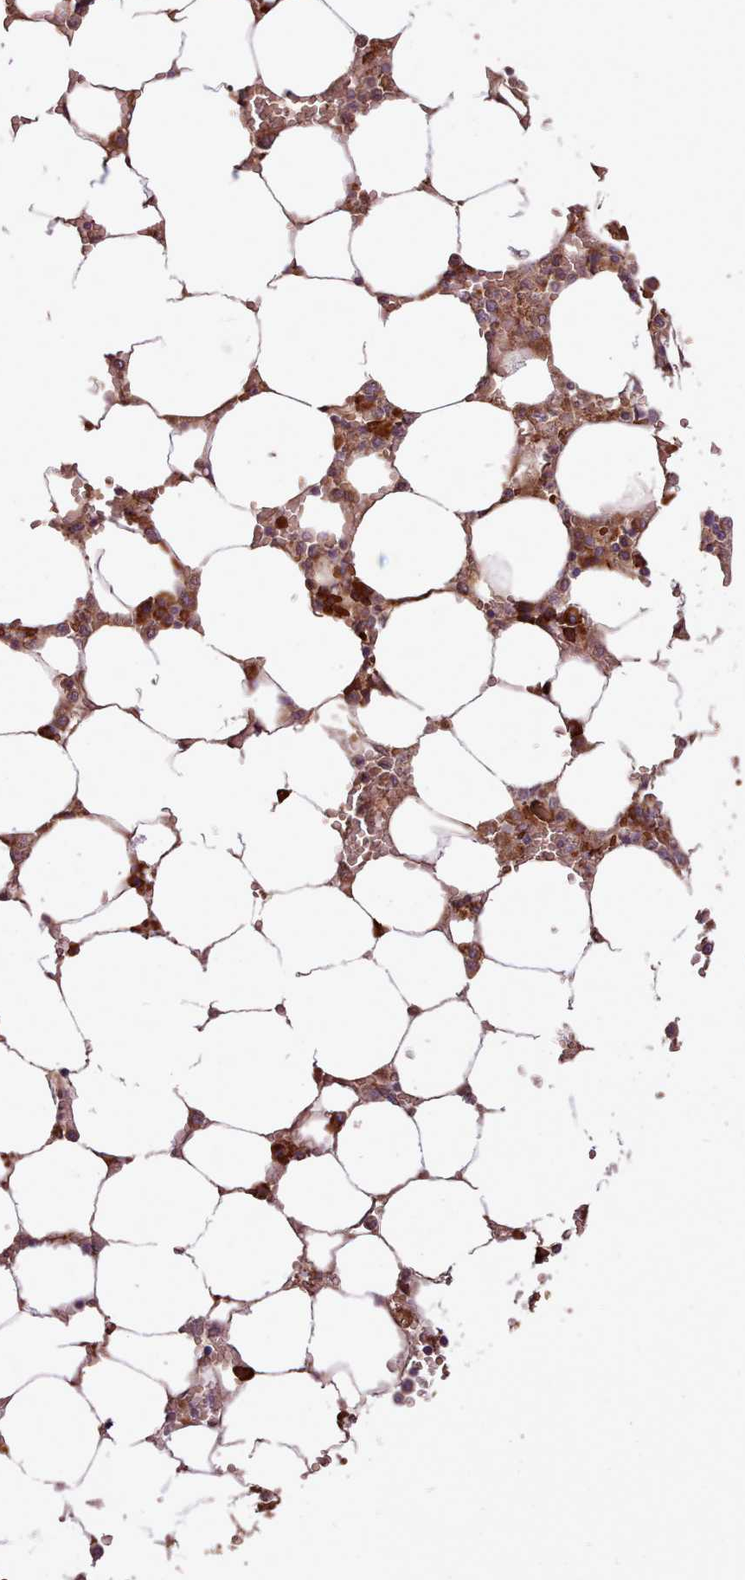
{"staining": {"intensity": "strong", "quantity": "25%-75%", "location": "cytoplasmic/membranous"}, "tissue": "bone marrow", "cell_type": "Hematopoietic cells", "image_type": "normal", "snomed": [{"axis": "morphology", "description": "Normal tissue, NOS"}, {"axis": "topography", "description": "Bone marrow"}], "caption": "Immunohistochemistry image of unremarkable bone marrow: human bone marrow stained using immunohistochemistry reveals high levels of strong protein expression localized specifically in the cytoplasmic/membranous of hematopoietic cells, appearing as a cytoplasmic/membranous brown color.", "gene": "CABP1", "patient": {"sex": "male", "age": 64}}